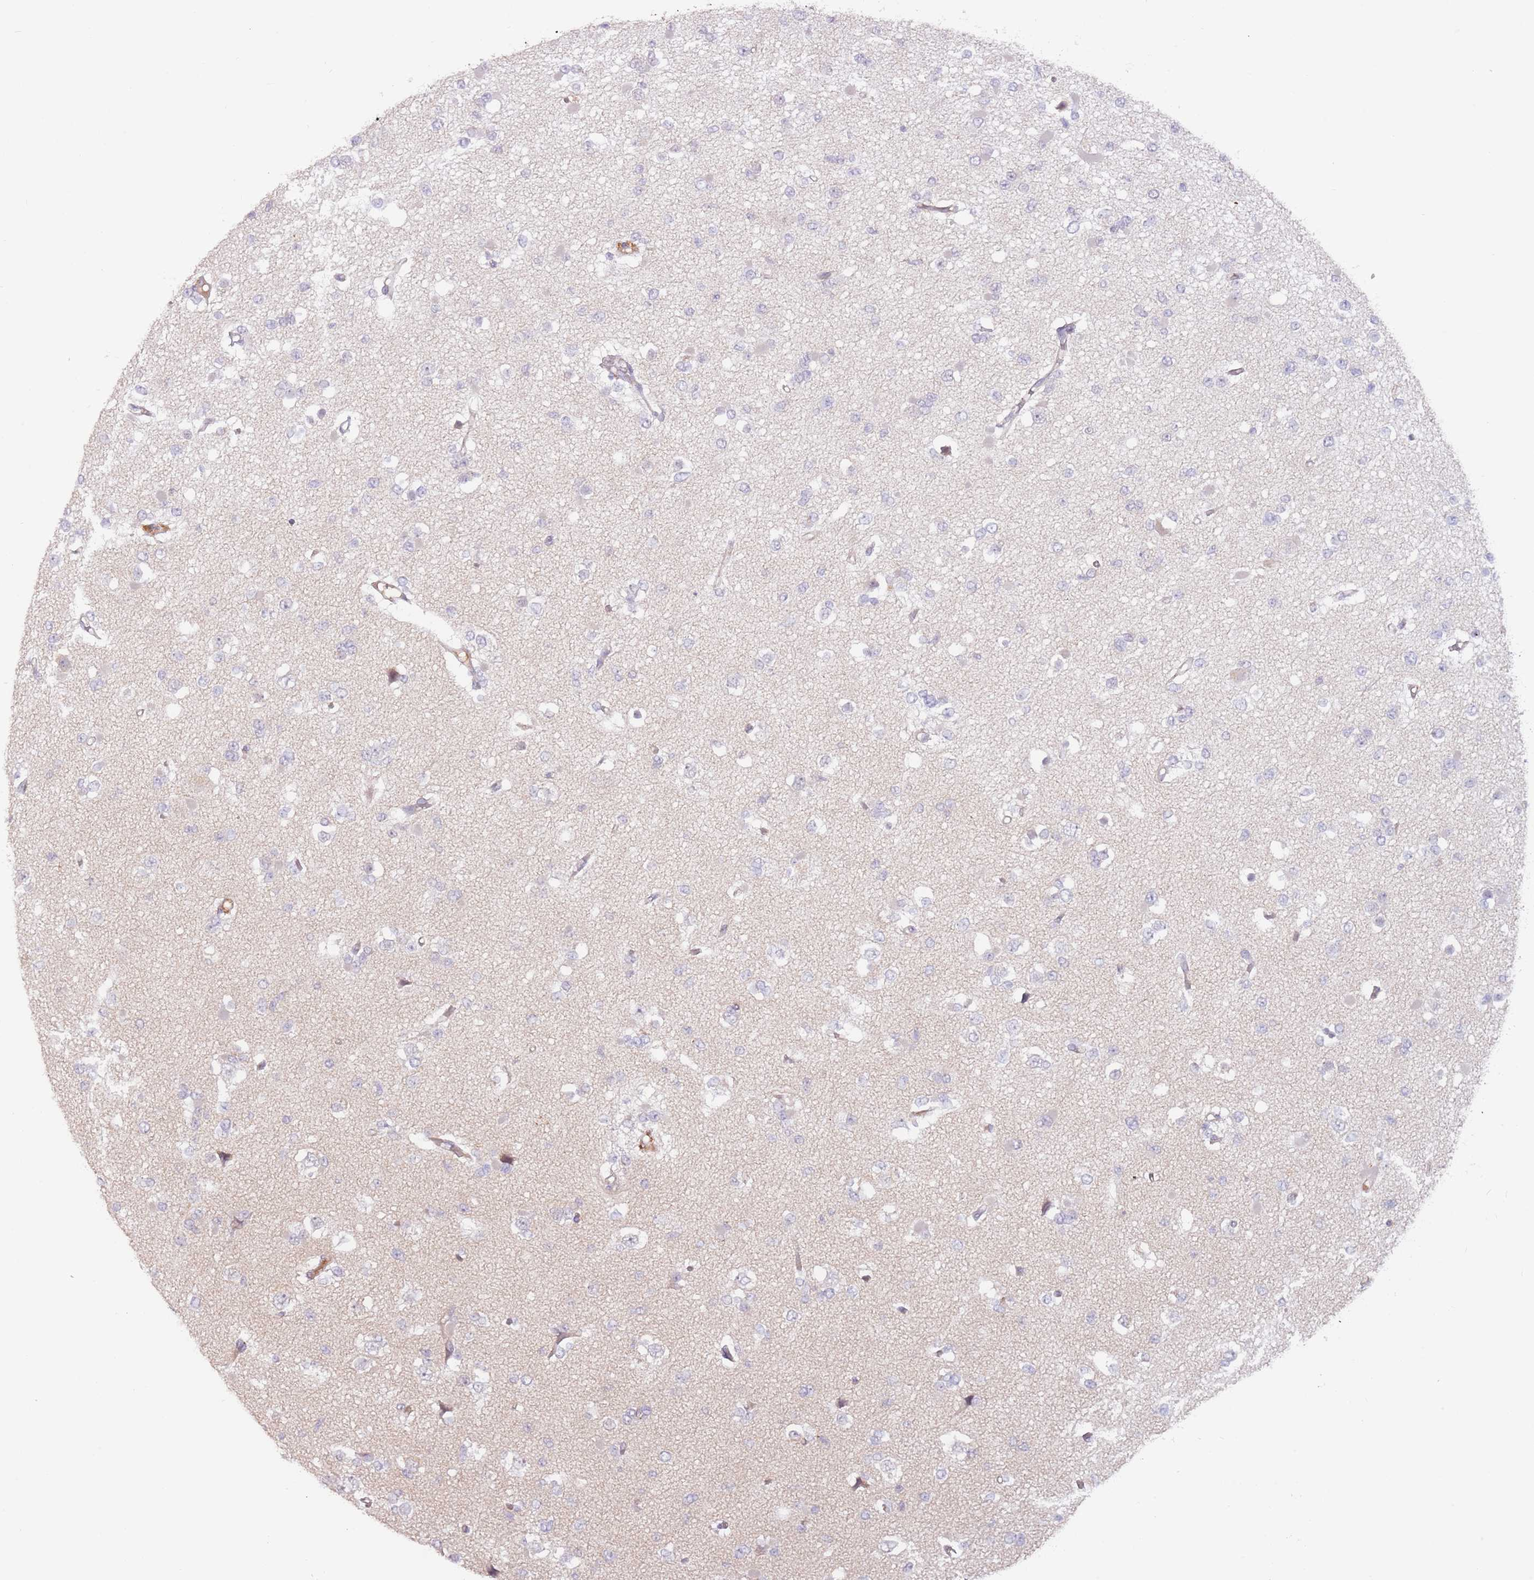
{"staining": {"intensity": "negative", "quantity": "none", "location": "none"}, "tissue": "glioma", "cell_type": "Tumor cells", "image_type": "cancer", "snomed": [{"axis": "morphology", "description": "Glioma, malignant, Low grade"}, {"axis": "topography", "description": "Brain"}], "caption": "Immunohistochemistry (IHC) of human malignant glioma (low-grade) shows no positivity in tumor cells.", "gene": "SAV1", "patient": {"sex": "female", "age": 22}}